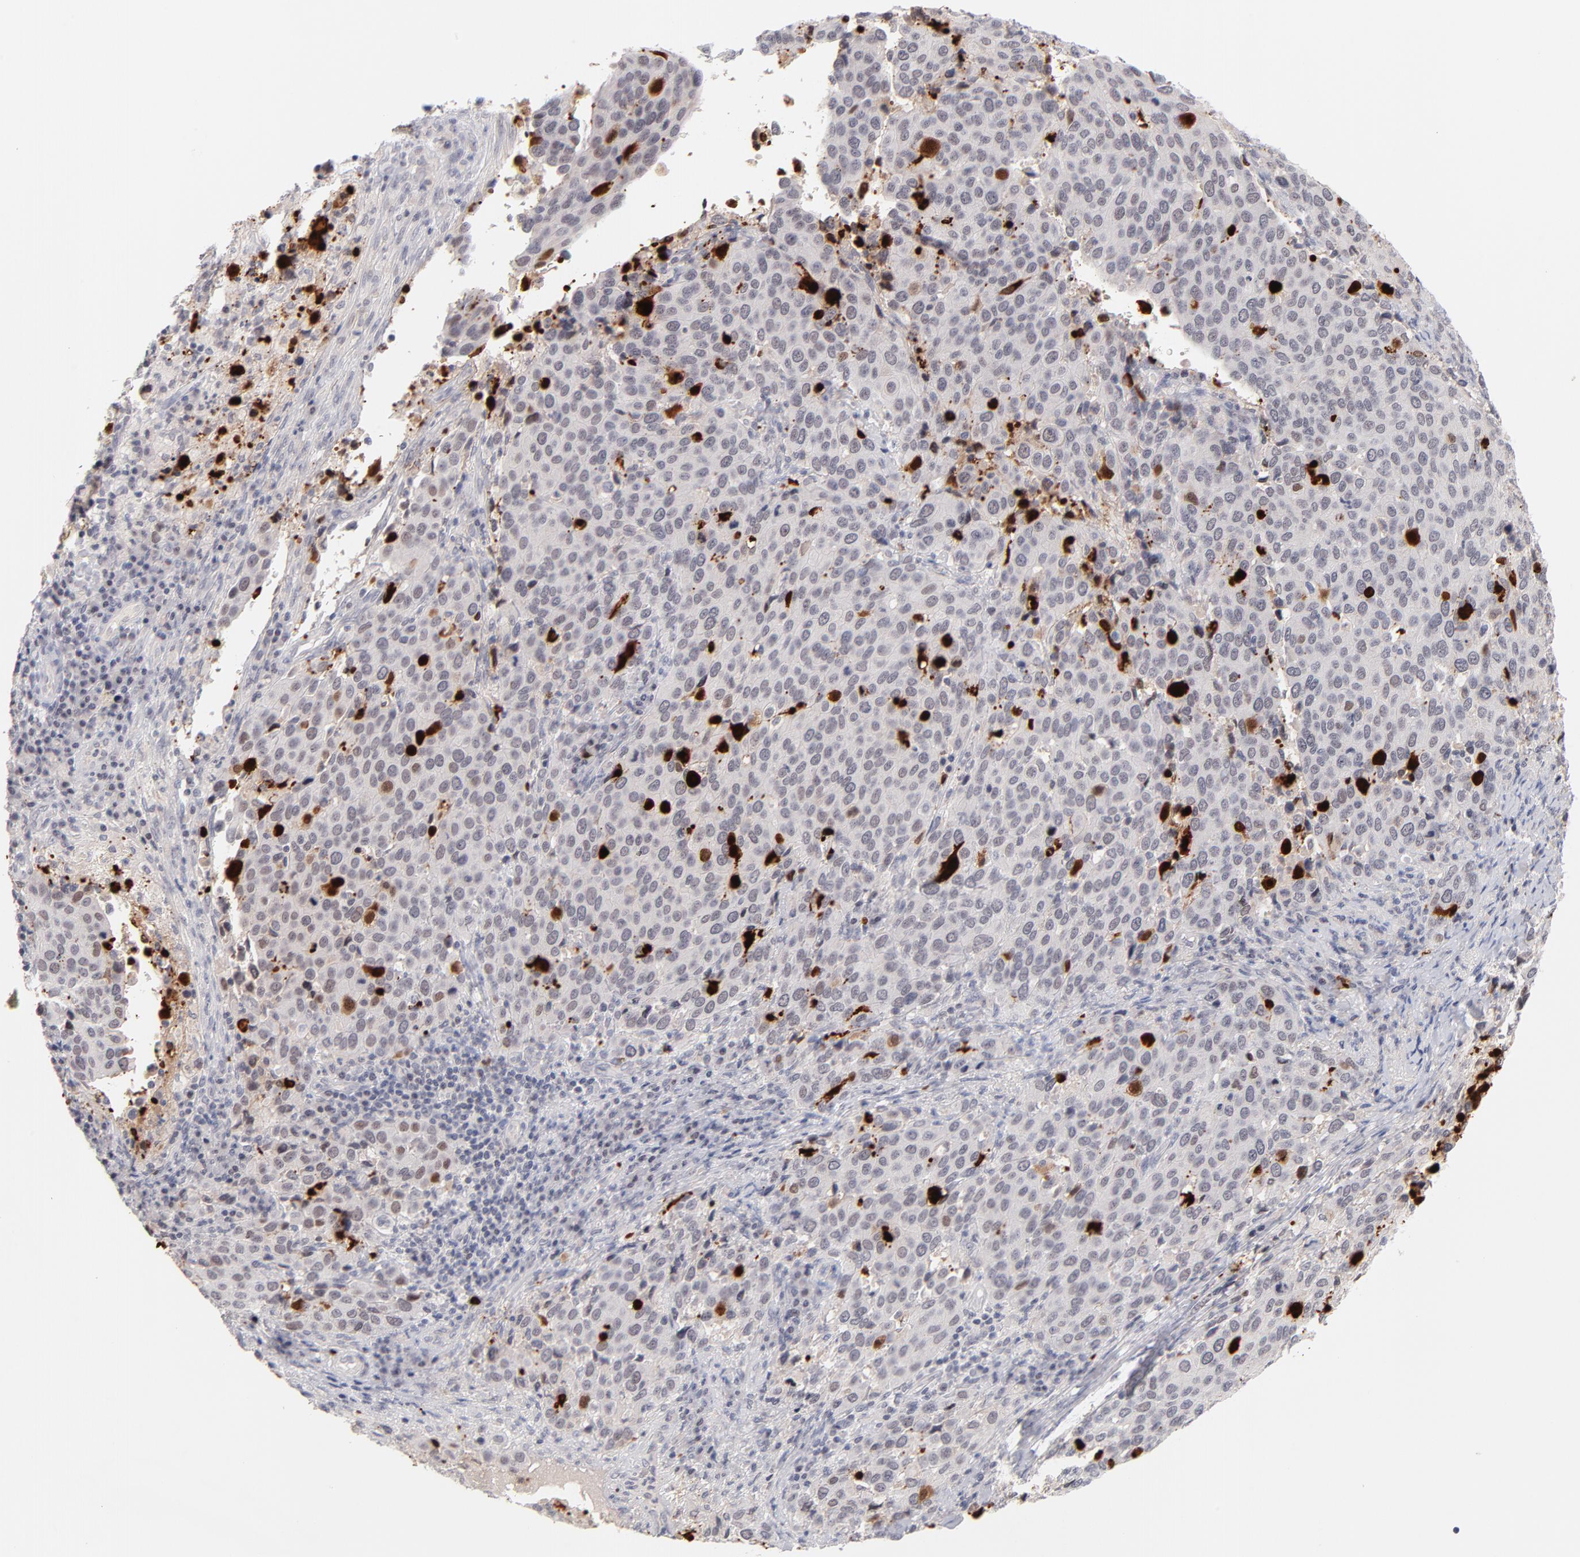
{"staining": {"intensity": "moderate", "quantity": "<25%", "location": "nuclear"}, "tissue": "cervical cancer", "cell_type": "Tumor cells", "image_type": "cancer", "snomed": [{"axis": "morphology", "description": "Squamous cell carcinoma, NOS"}, {"axis": "topography", "description": "Cervix"}], "caption": "Brown immunohistochemical staining in cervical cancer (squamous cell carcinoma) displays moderate nuclear positivity in approximately <25% of tumor cells.", "gene": "PARP1", "patient": {"sex": "female", "age": 54}}